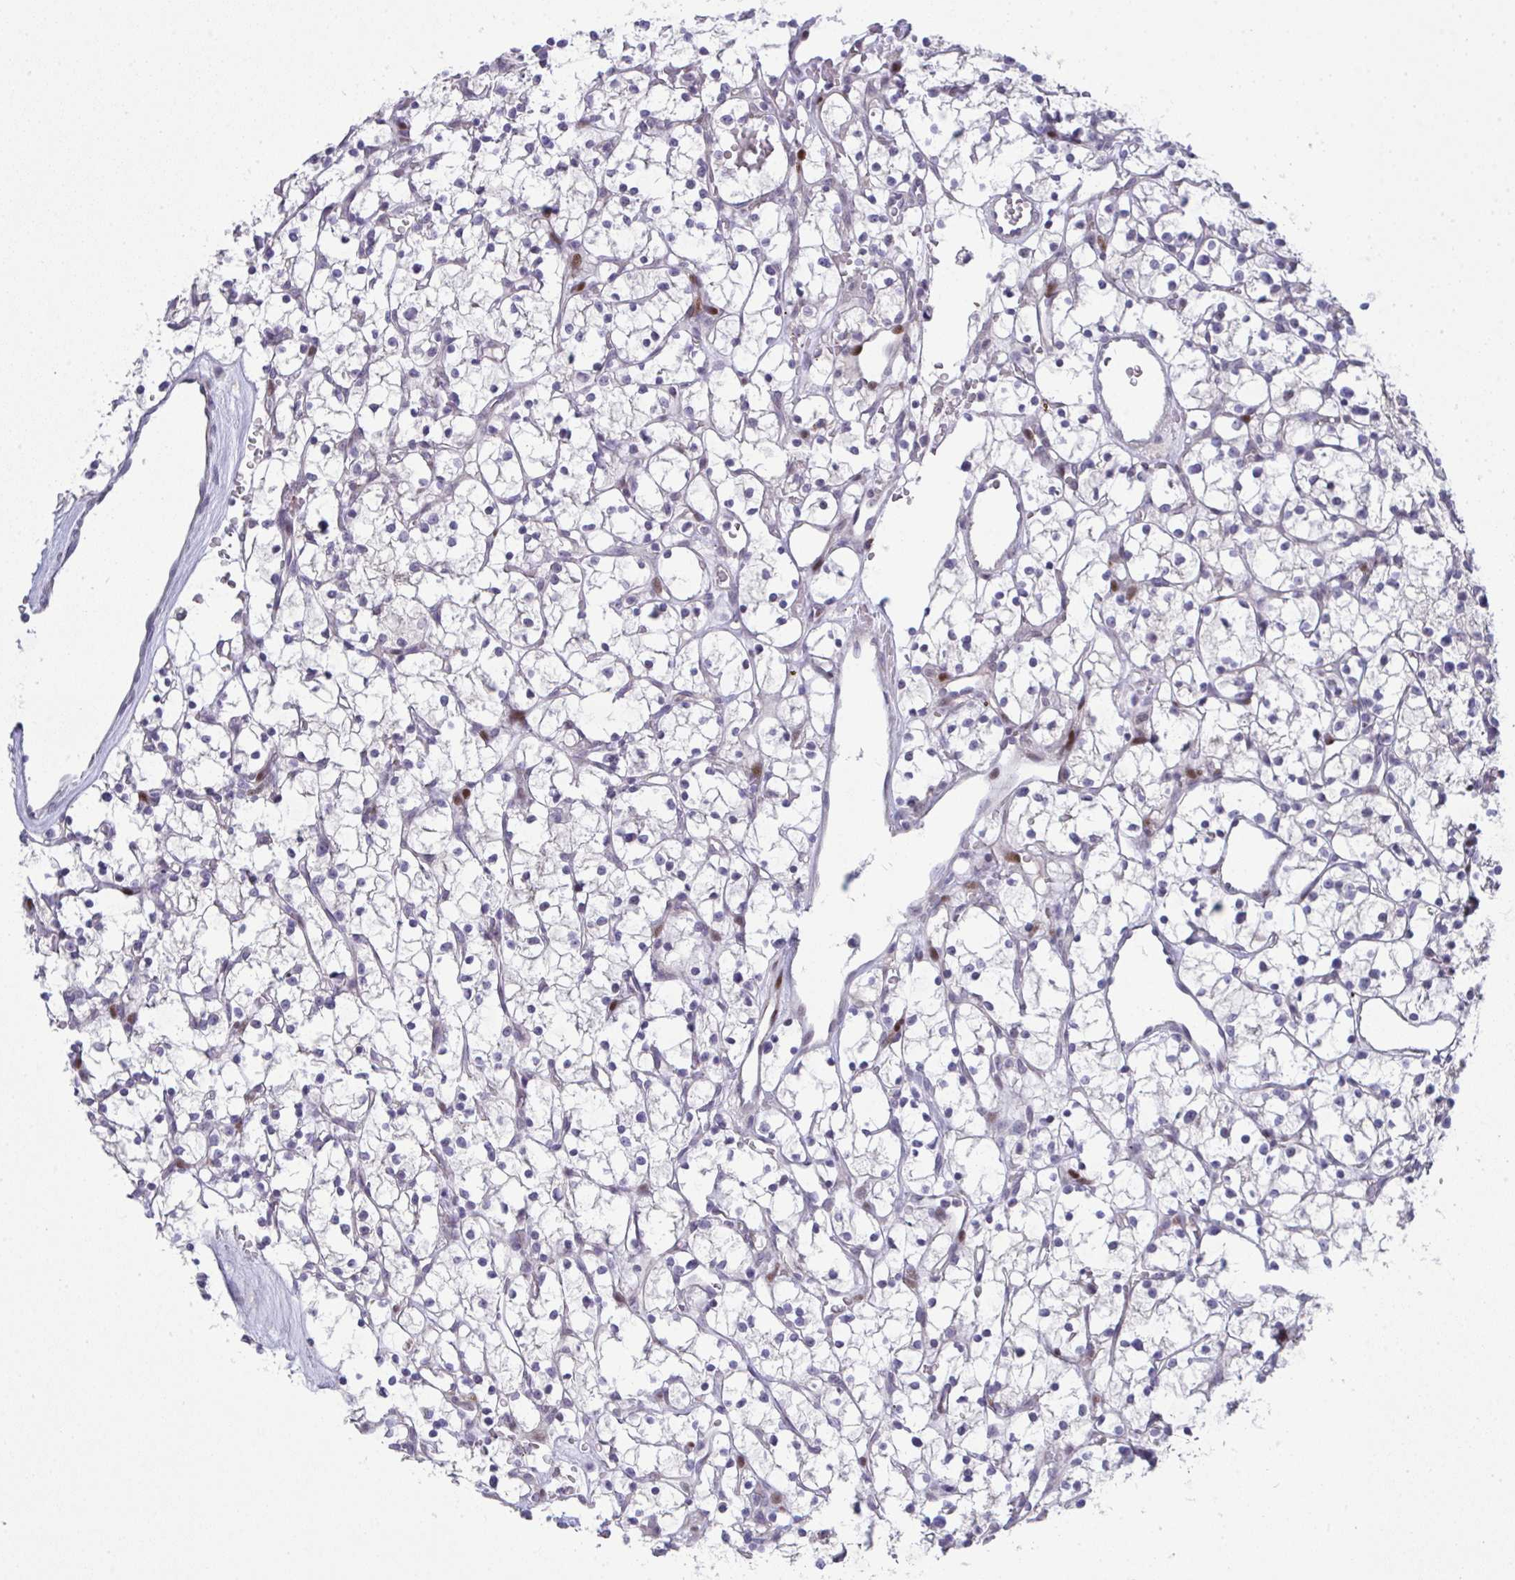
{"staining": {"intensity": "negative", "quantity": "none", "location": "none"}, "tissue": "renal cancer", "cell_type": "Tumor cells", "image_type": "cancer", "snomed": [{"axis": "morphology", "description": "Adenocarcinoma, NOS"}, {"axis": "topography", "description": "Kidney"}], "caption": "This image is of renal adenocarcinoma stained with IHC to label a protein in brown with the nuclei are counter-stained blue. There is no positivity in tumor cells. (DAB (3,3'-diaminobenzidine) immunohistochemistry (IHC) visualized using brightfield microscopy, high magnification).", "gene": "GALNT16", "patient": {"sex": "female", "age": 64}}